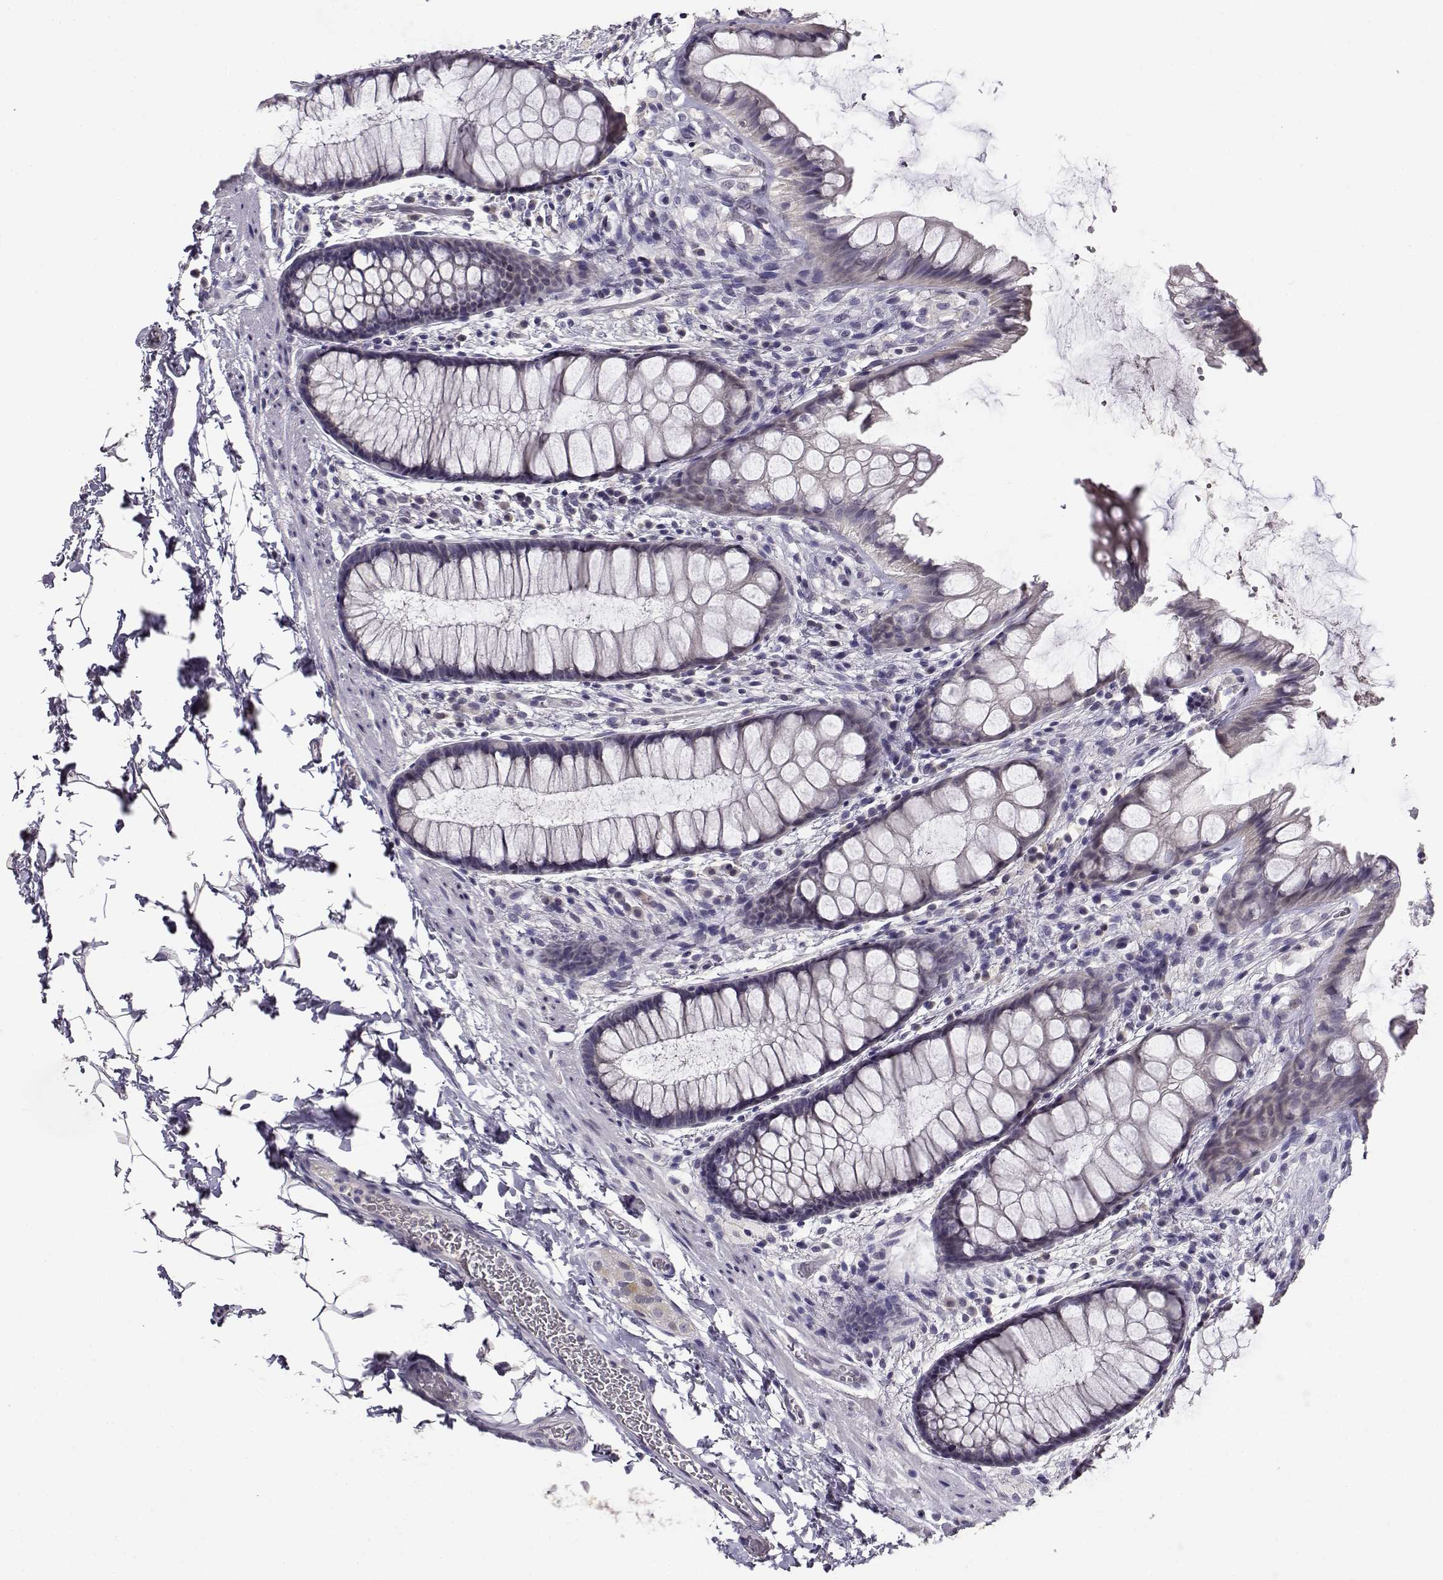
{"staining": {"intensity": "negative", "quantity": "none", "location": "none"}, "tissue": "rectum", "cell_type": "Glandular cells", "image_type": "normal", "snomed": [{"axis": "morphology", "description": "Normal tissue, NOS"}, {"axis": "topography", "description": "Rectum"}], "caption": "Image shows no protein positivity in glandular cells of normal rectum. (Immunohistochemistry, brightfield microscopy, high magnification).", "gene": "RHOXF2", "patient": {"sex": "female", "age": 62}}